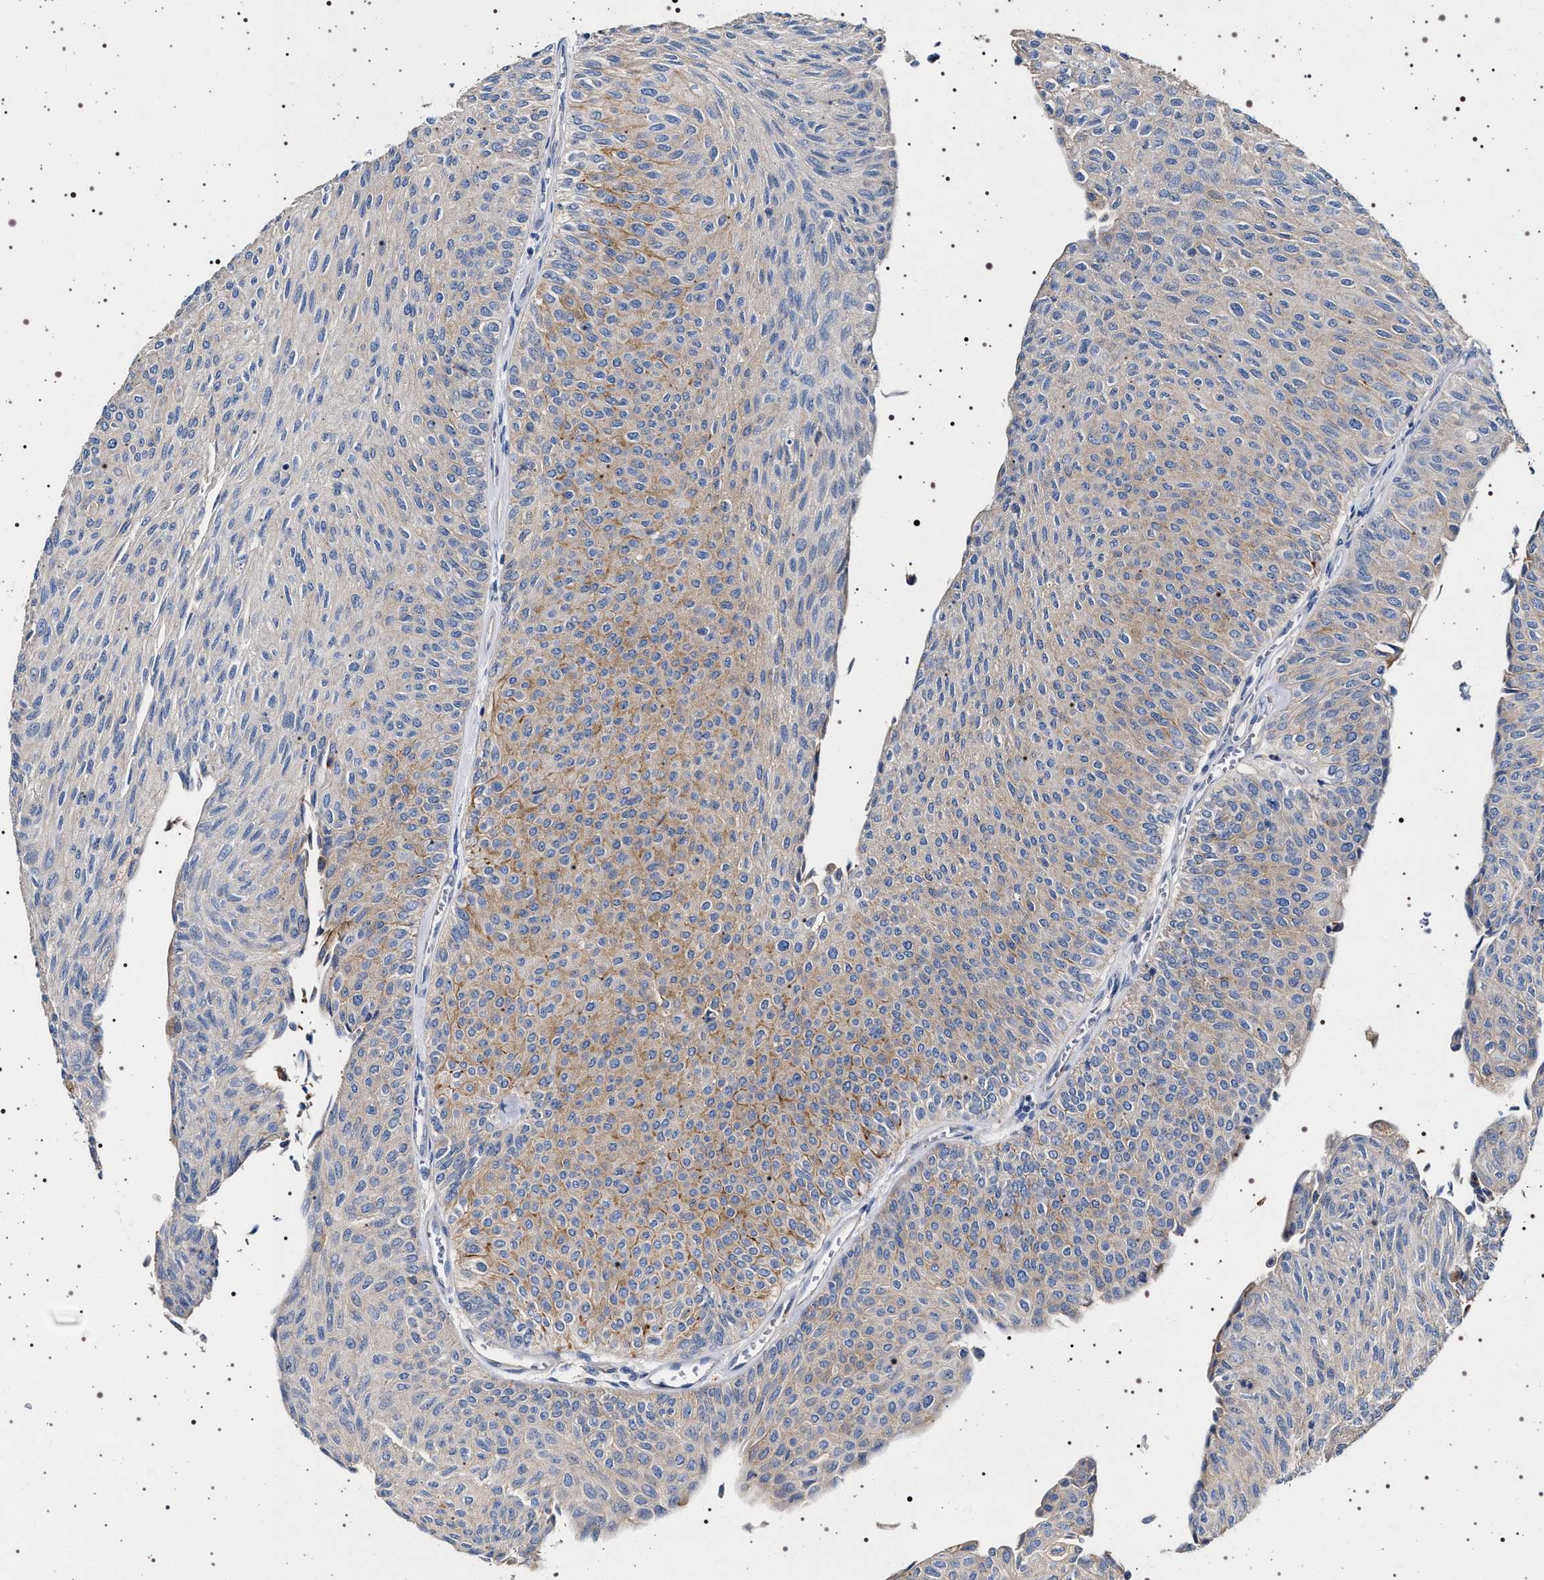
{"staining": {"intensity": "weak", "quantity": "25%-75%", "location": "cytoplasmic/membranous"}, "tissue": "urothelial cancer", "cell_type": "Tumor cells", "image_type": "cancer", "snomed": [{"axis": "morphology", "description": "Urothelial carcinoma, Low grade"}, {"axis": "topography", "description": "Urinary bladder"}], "caption": "Immunohistochemical staining of human urothelial cancer demonstrates weak cytoplasmic/membranous protein positivity in about 25%-75% of tumor cells.", "gene": "NAALADL2", "patient": {"sex": "male", "age": 78}}